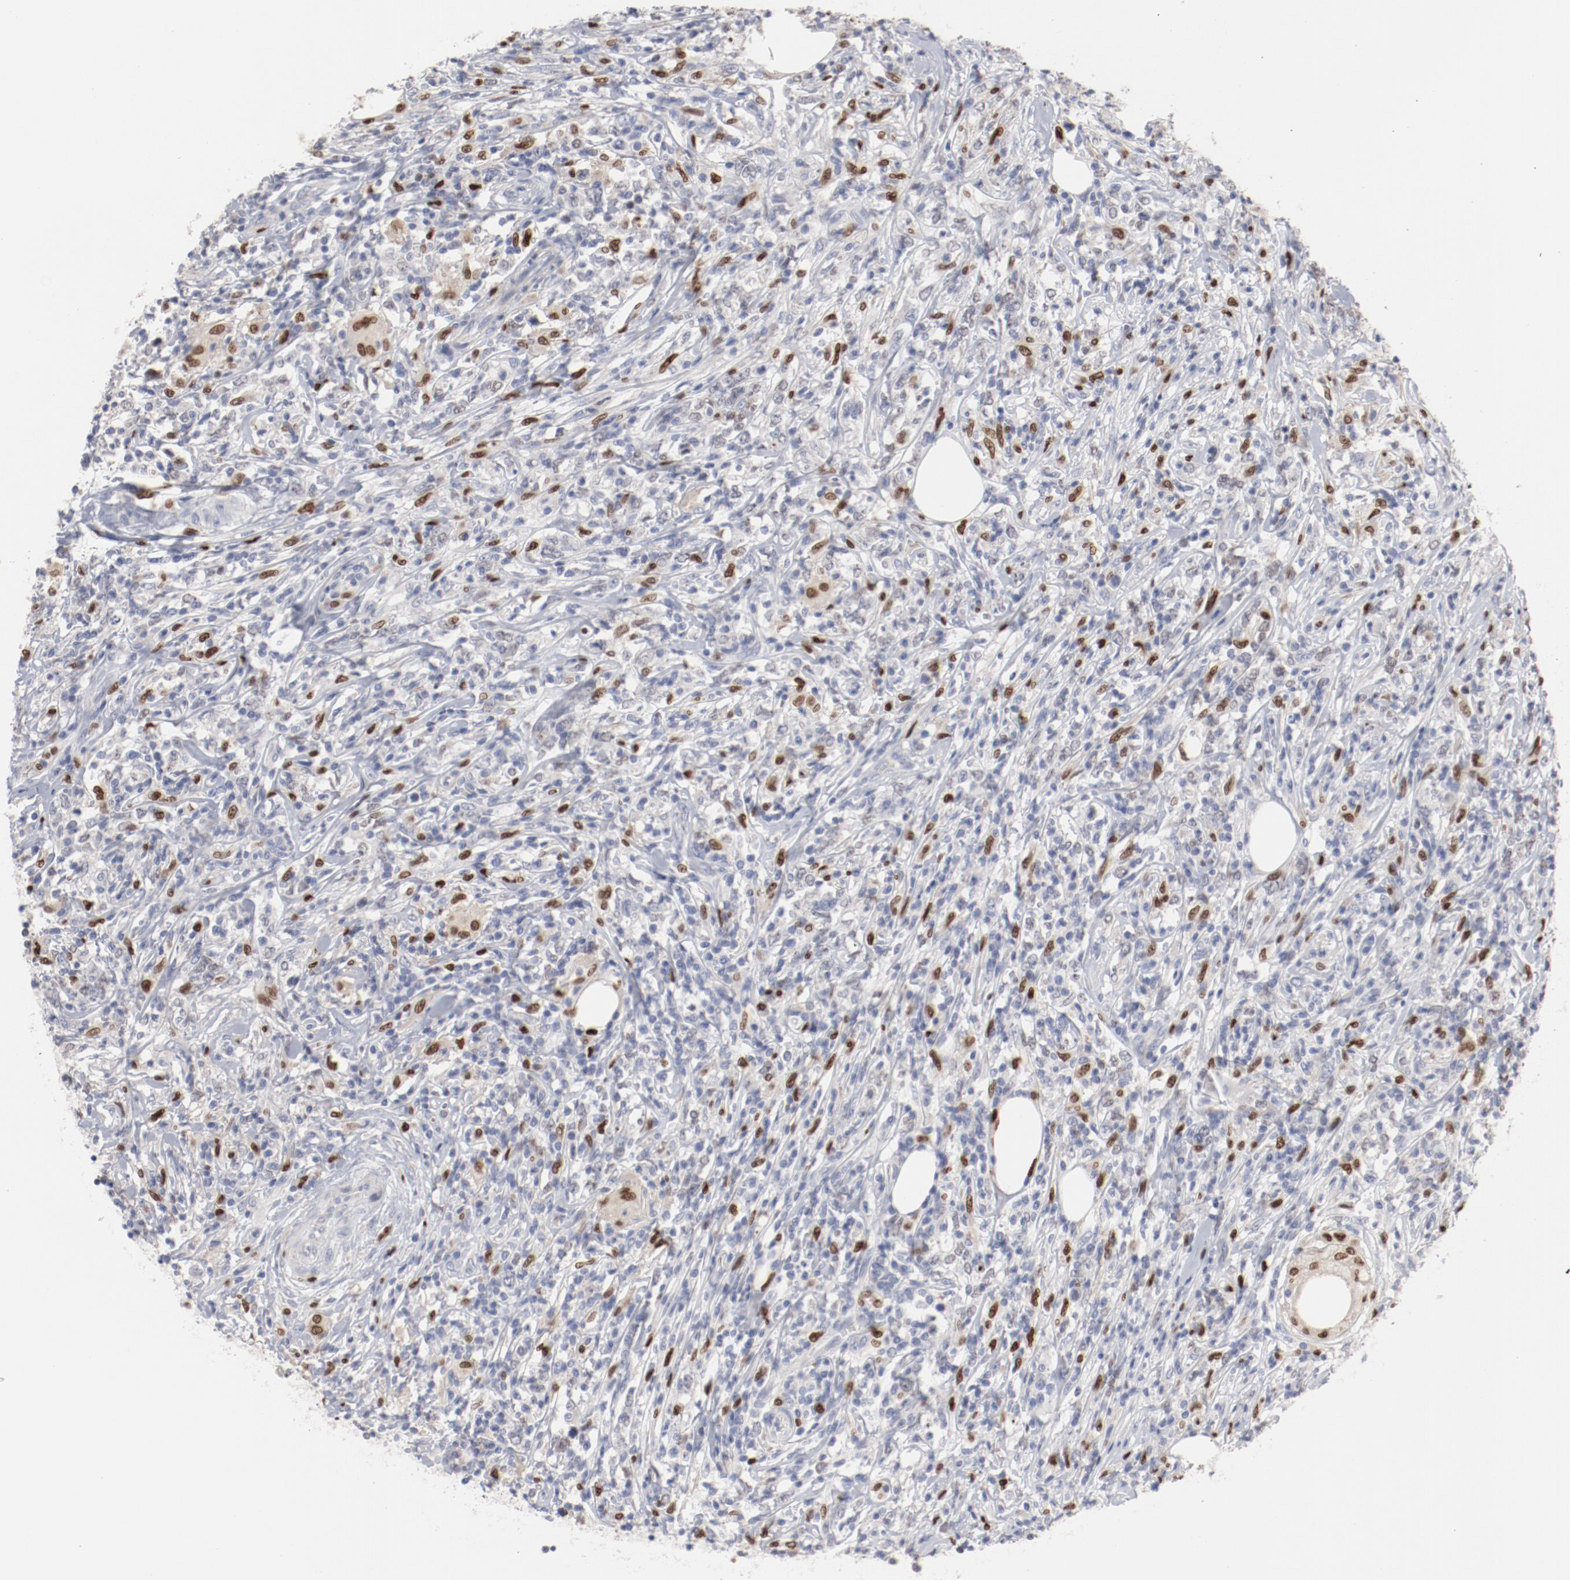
{"staining": {"intensity": "negative", "quantity": "none", "location": "none"}, "tissue": "lymphoma", "cell_type": "Tumor cells", "image_type": "cancer", "snomed": [{"axis": "morphology", "description": "Malignant lymphoma, non-Hodgkin's type, High grade"}, {"axis": "topography", "description": "Lymph node"}], "caption": "Photomicrograph shows no protein positivity in tumor cells of high-grade malignant lymphoma, non-Hodgkin's type tissue.", "gene": "SPI1", "patient": {"sex": "female", "age": 84}}